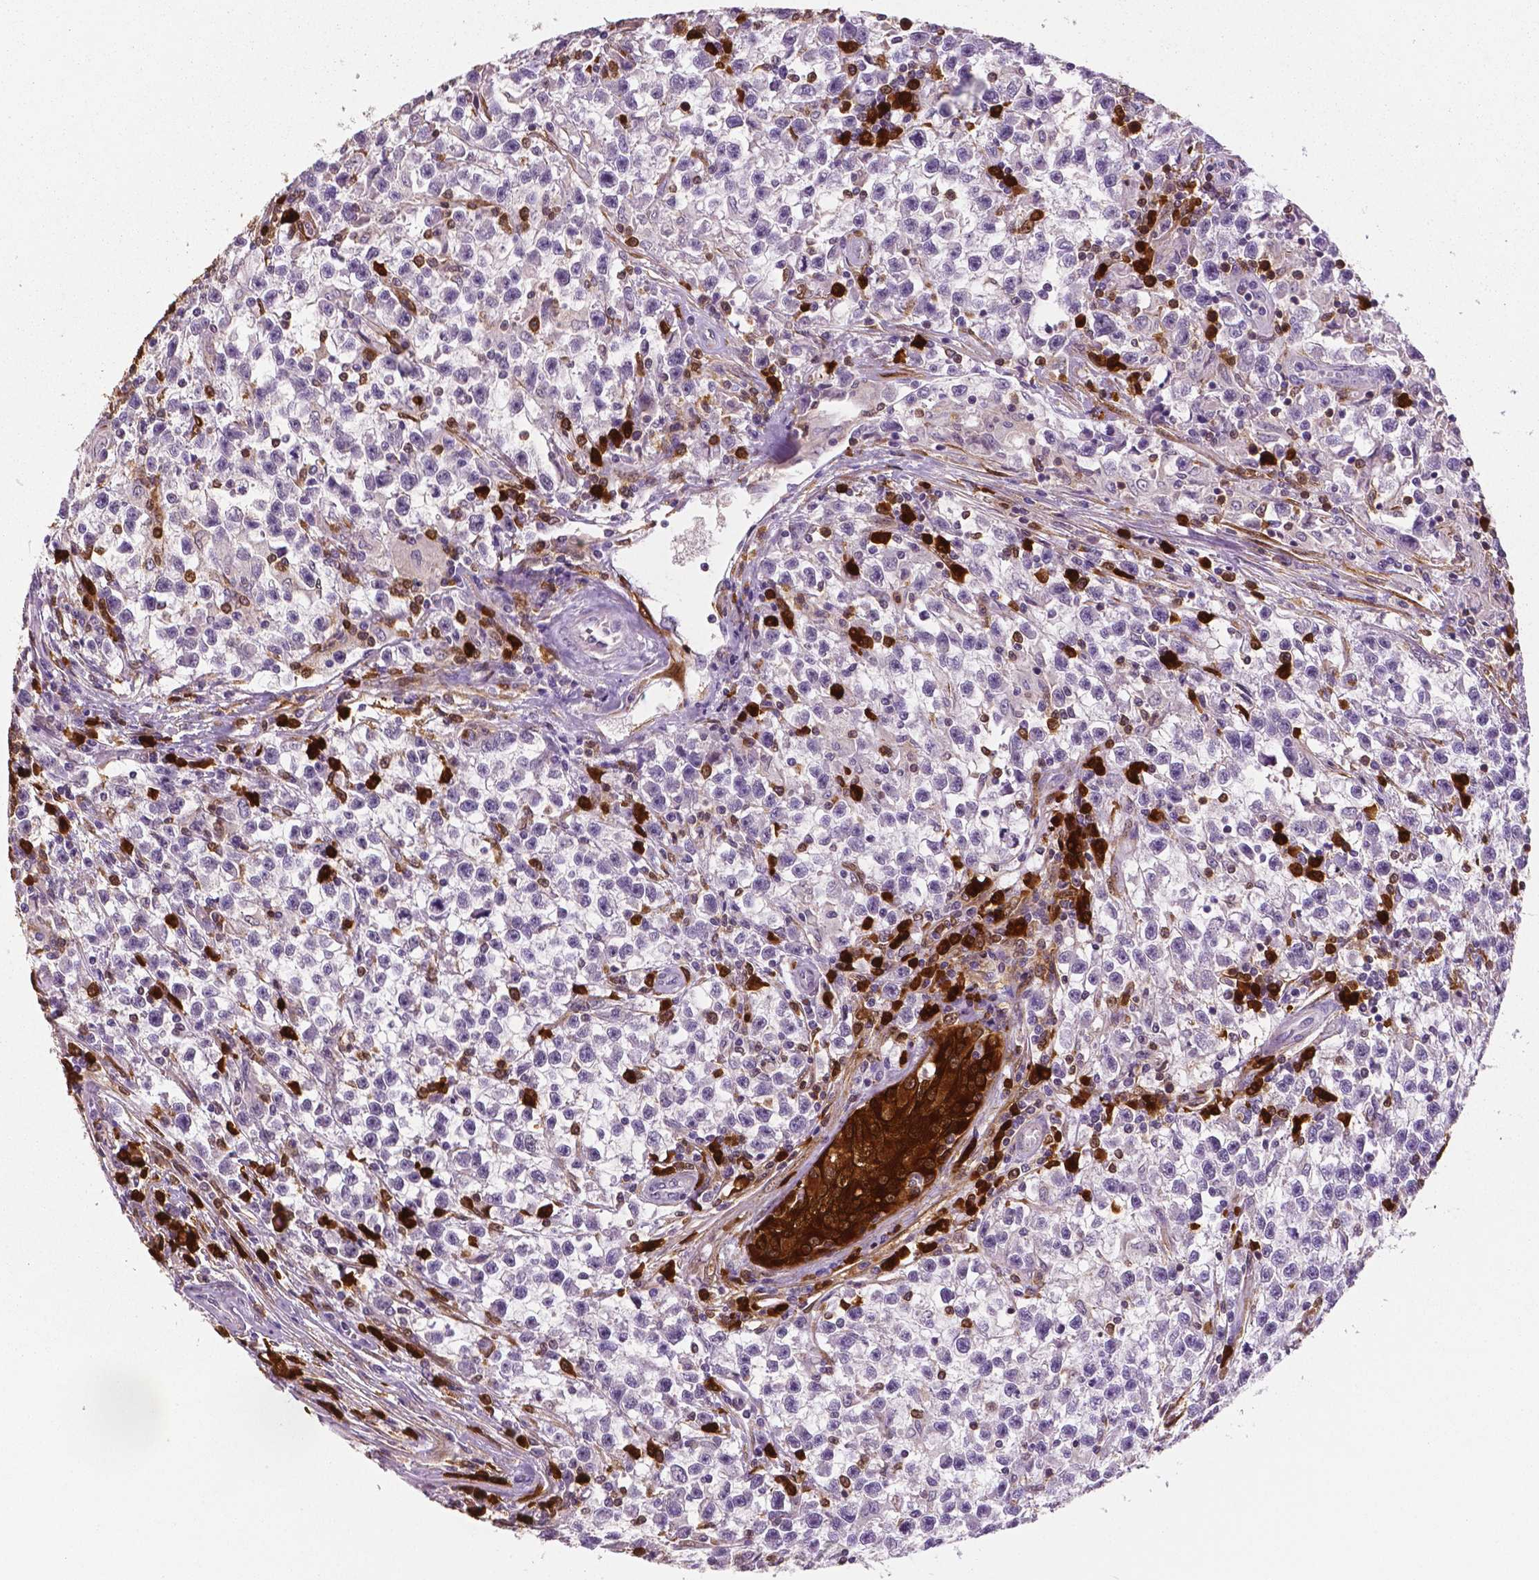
{"staining": {"intensity": "negative", "quantity": "none", "location": "none"}, "tissue": "testis cancer", "cell_type": "Tumor cells", "image_type": "cancer", "snomed": [{"axis": "morphology", "description": "Seminoma, NOS"}, {"axis": "topography", "description": "Testis"}], "caption": "This histopathology image is of seminoma (testis) stained with immunohistochemistry (IHC) to label a protein in brown with the nuclei are counter-stained blue. There is no expression in tumor cells.", "gene": "PHGDH", "patient": {"sex": "male", "age": 31}}